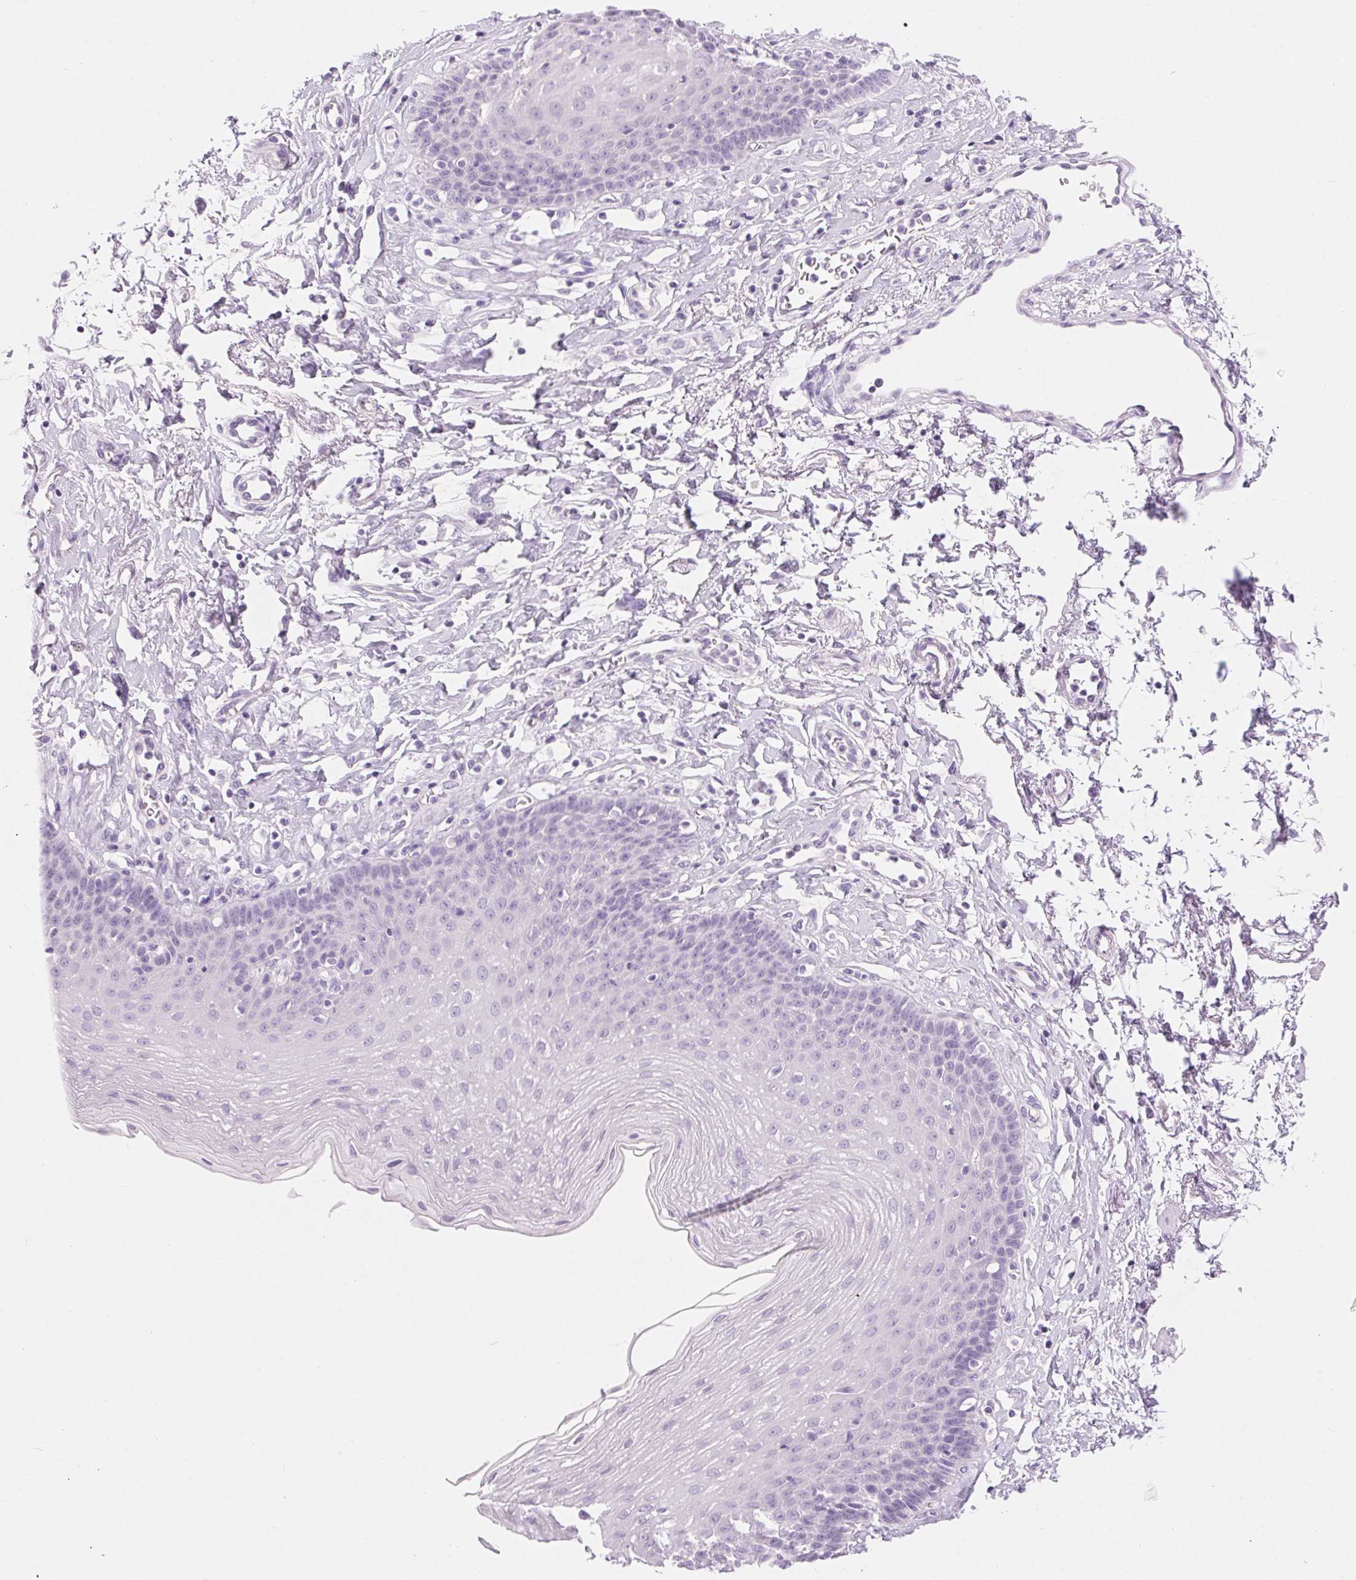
{"staining": {"intensity": "negative", "quantity": "none", "location": "none"}, "tissue": "esophagus", "cell_type": "Squamous epithelial cells", "image_type": "normal", "snomed": [{"axis": "morphology", "description": "Normal tissue, NOS"}, {"axis": "topography", "description": "Esophagus"}], "caption": "High magnification brightfield microscopy of benign esophagus stained with DAB (3,3'-diaminobenzidine) (brown) and counterstained with hematoxylin (blue): squamous epithelial cells show no significant expression. (DAB immunohistochemistry, high magnification).", "gene": "CLDN16", "patient": {"sex": "female", "age": 81}}